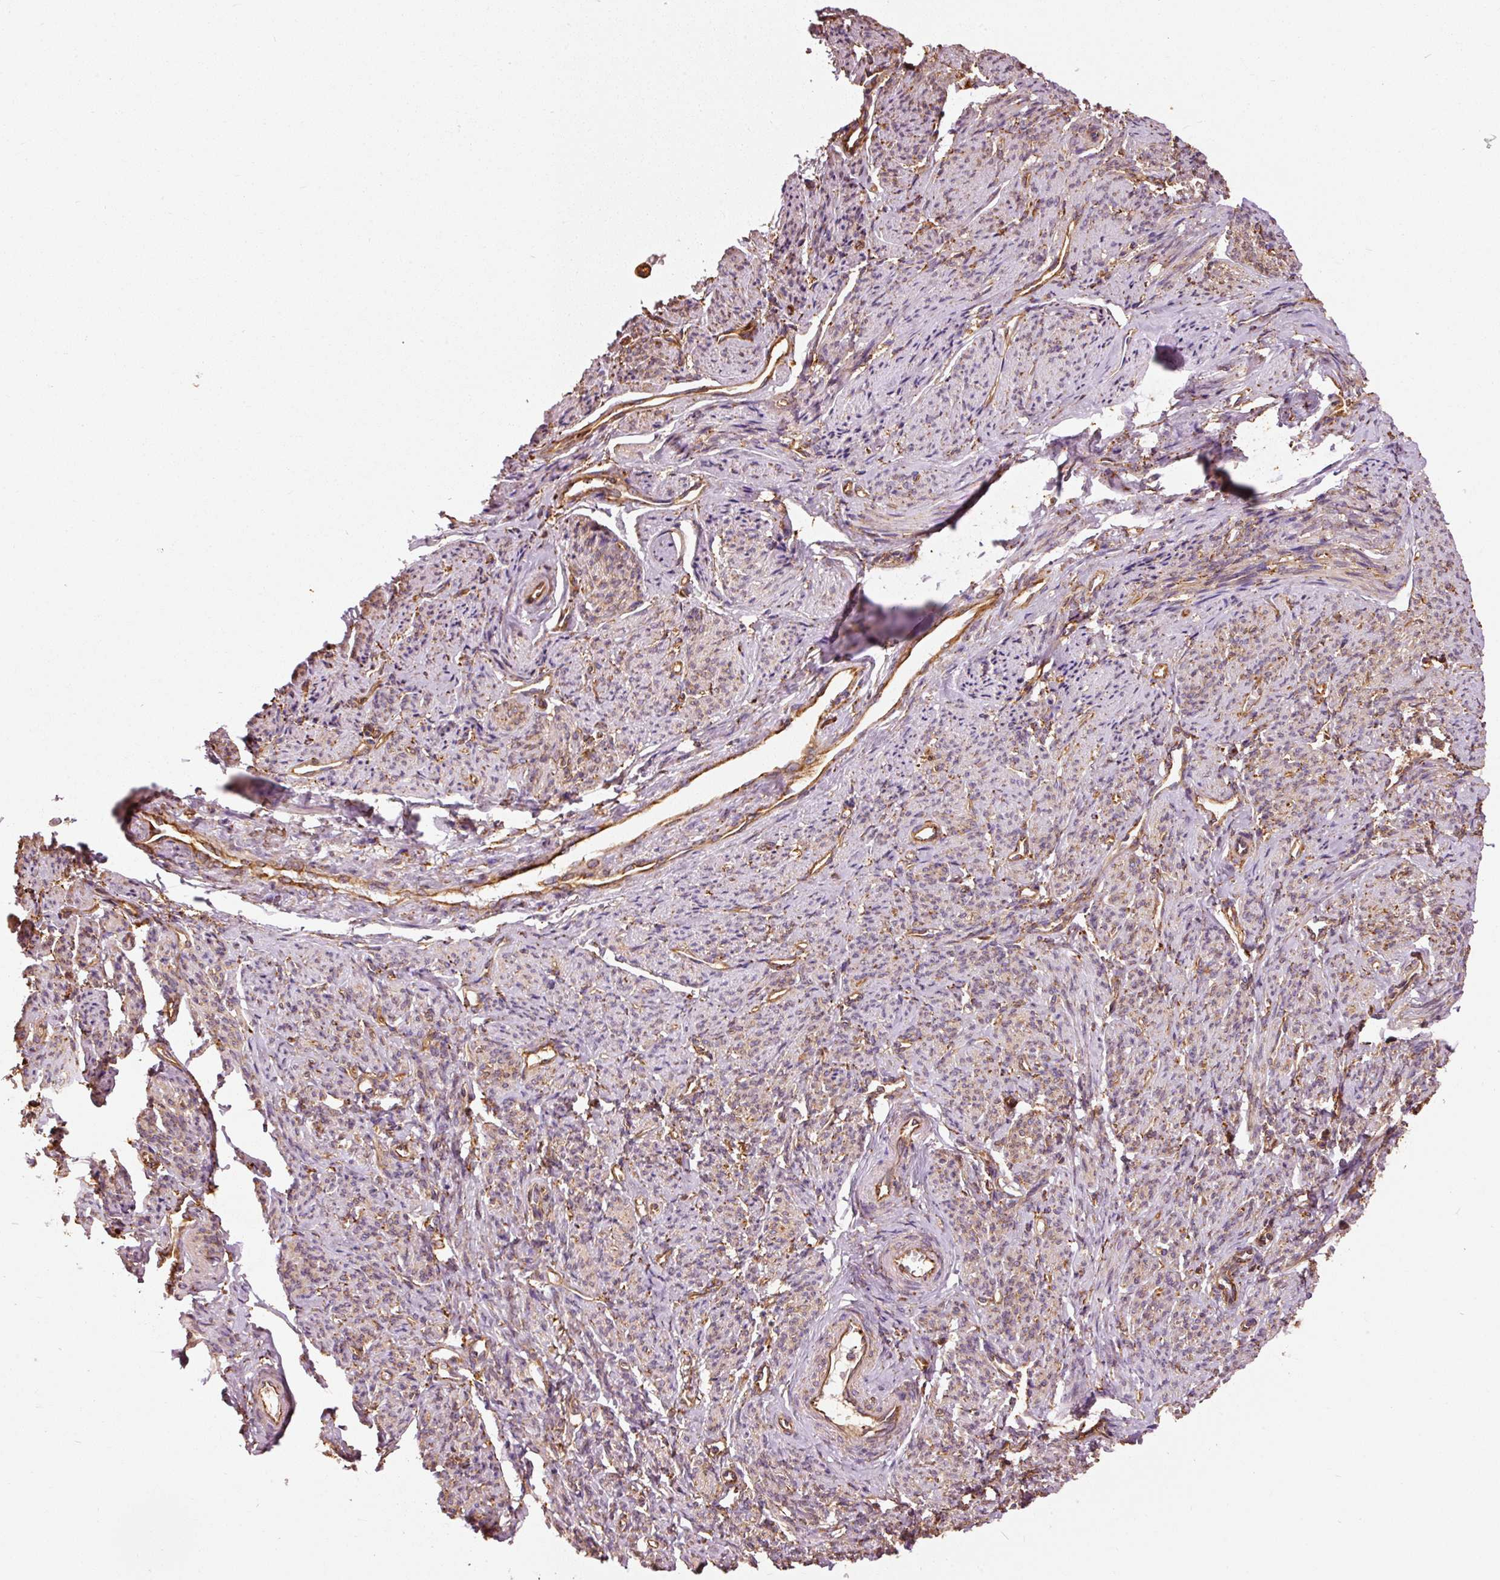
{"staining": {"intensity": "weak", "quantity": ">75%", "location": "cytoplasmic/membranous"}, "tissue": "smooth muscle", "cell_type": "Smooth muscle cells", "image_type": "normal", "snomed": [{"axis": "morphology", "description": "Normal tissue, NOS"}, {"axis": "topography", "description": "Smooth muscle"}], "caption": "Protein expression analysis of unremarkable human smooth muscle reveals weak cytoplasmic/membranous staining in approximately >75% of smooth muscle cells. (DAB (3,3'-diaminobenzidine) = brown stain, brightfield microscopy at high magnification).", "gene": "ENSG00000256500", "patient": {"sex": "female", "age": 65}}